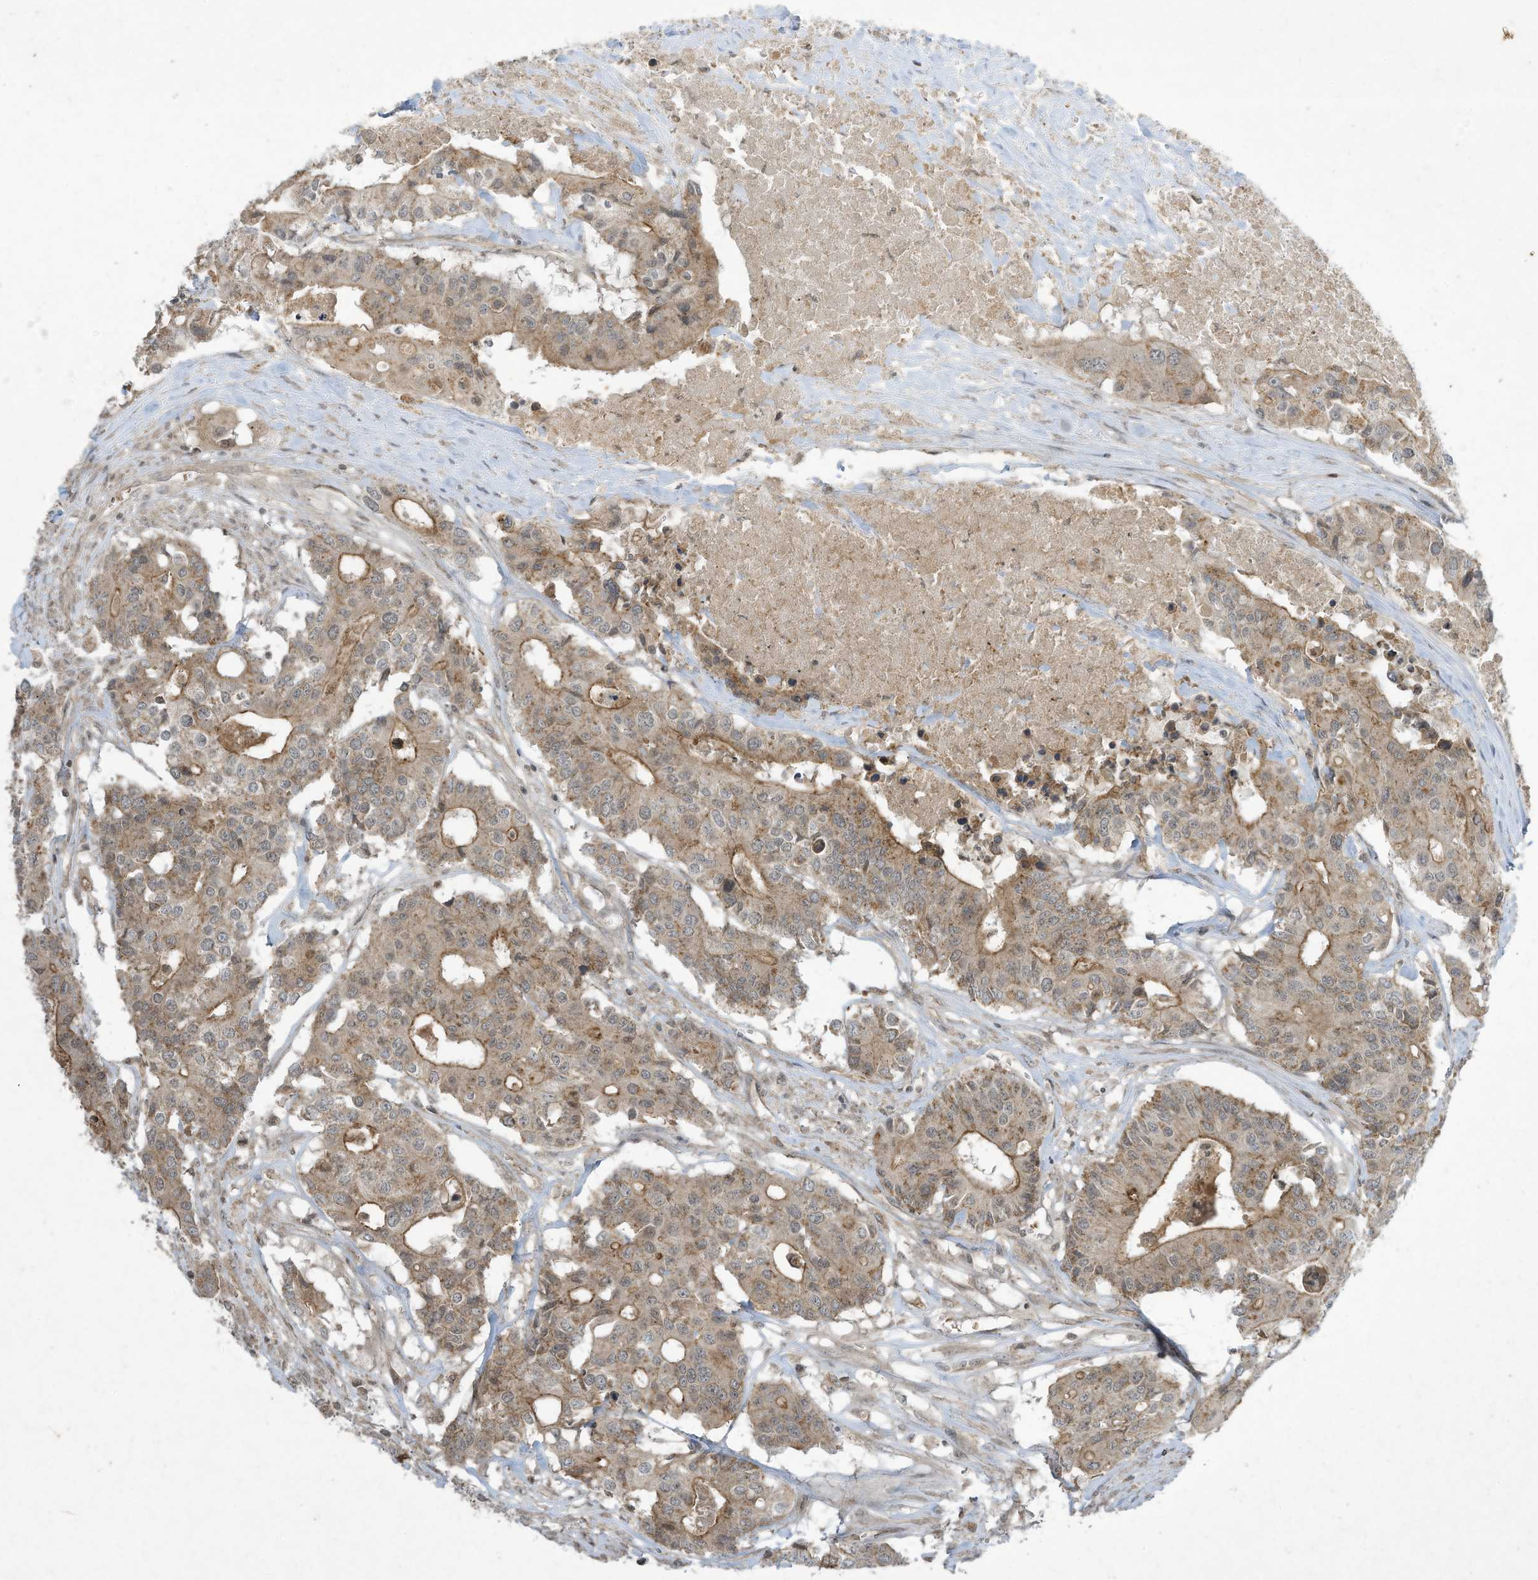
{"staining": {"intensity": "moderate", "quantity": "25%-75%", "location": "cytoplasmic/membranous"}, "tissue": "colorectal cancer", "cell_type": "Tumor cells", "image_type": "cancer", "snomed": [{"axis": "morphology", "description": "Adenocarcinoma, NOS"}, {"axis": "topography", "description": "Colon"}], "caption": "A brown stain highlights moderate cytoplasmic/membranous staining of a protein in human colorectal cancer tumor cells.", "gene": "MATN2", "patient": {"sex": "male", "age": 77}}